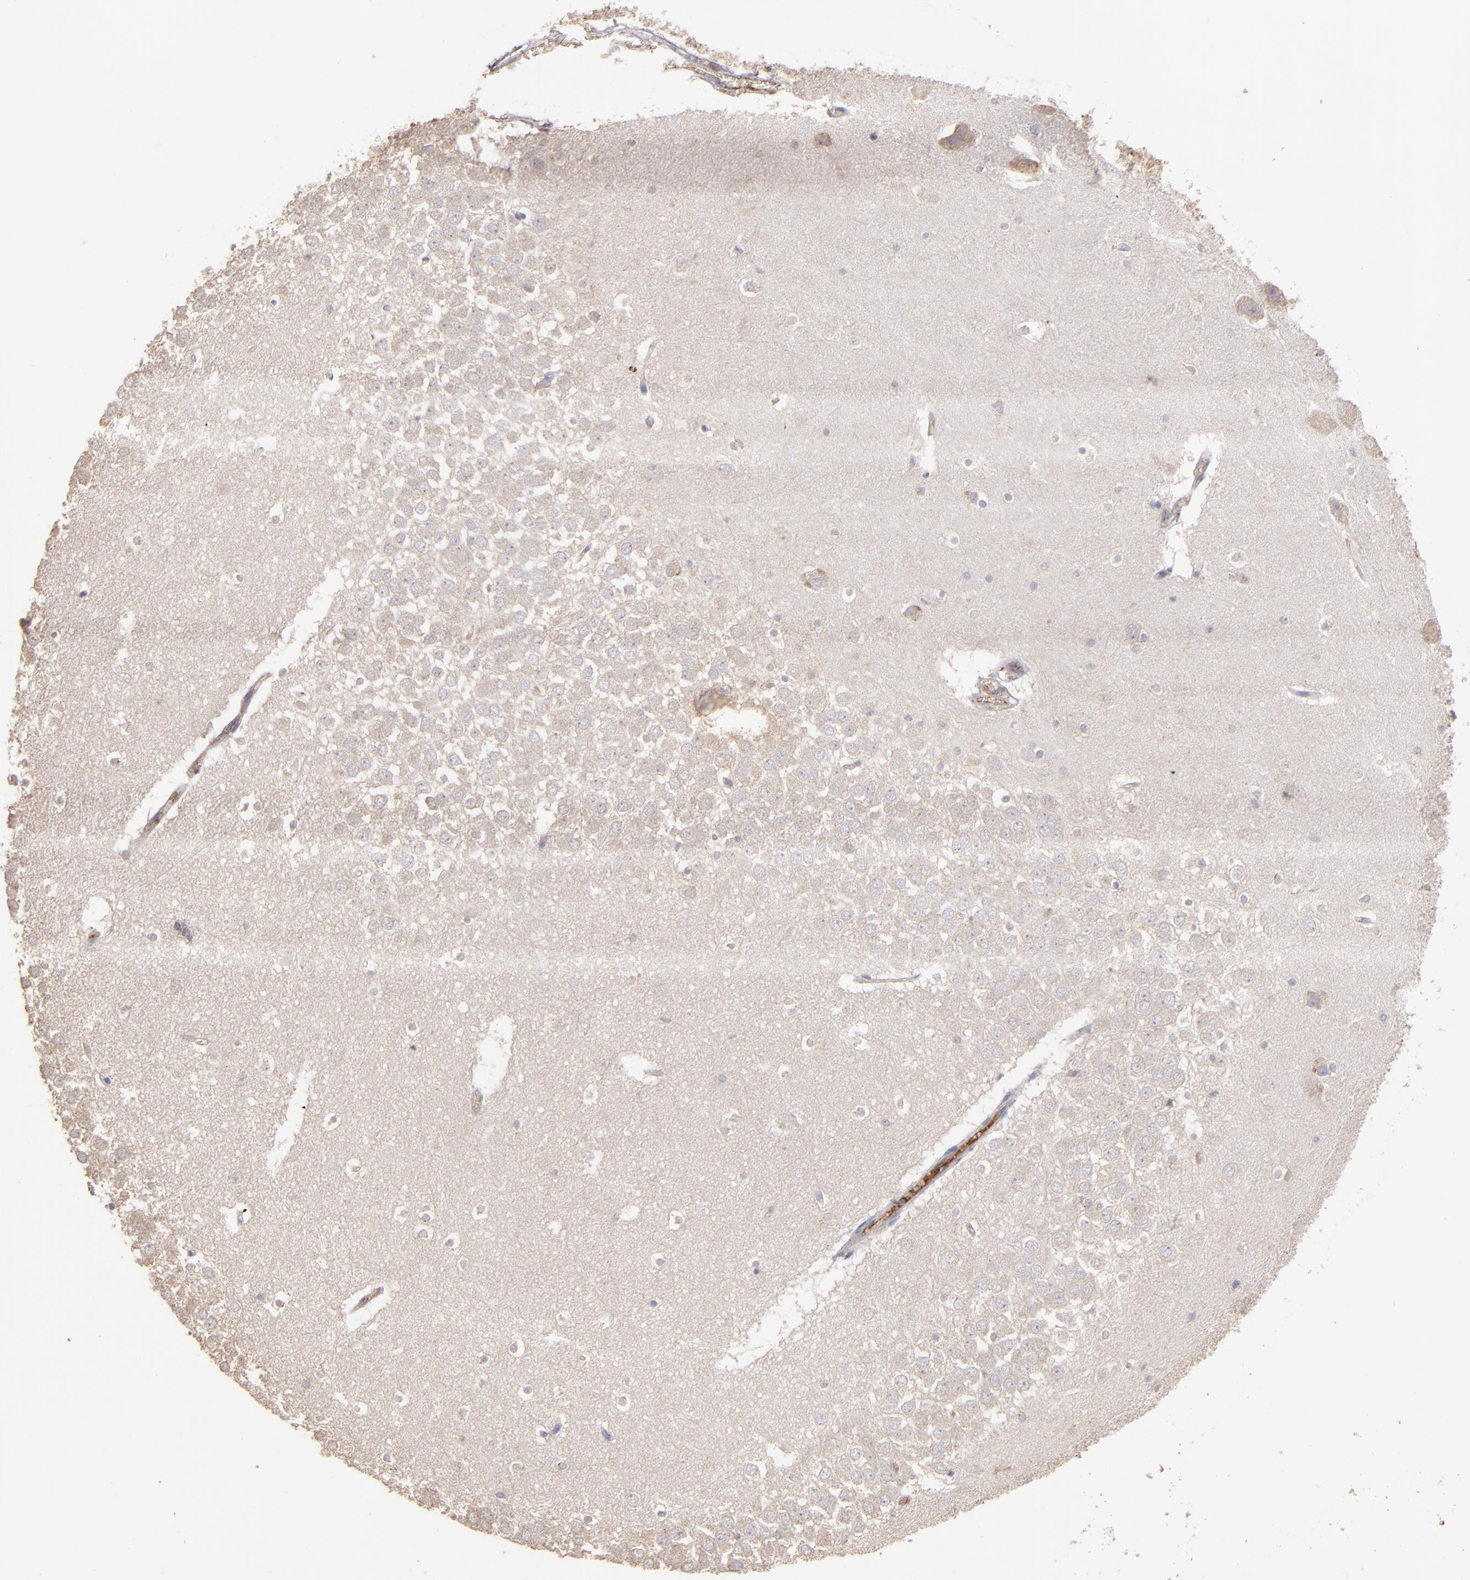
{"staining": {"intensity": "negative", "quantity": "none", "location": "none"}, "tissue": "hippocampus", "cell_type": "Glial cells", "image_type": "normal", "snomed": [{"axis": "morphology", "description": "Normal tissue, NOS"}, {"axis": "topography", "description": "Hippocampus"}], "caption": "DAB (3,3'-diaminobenzidine) immunohistochemical staining of unremarkable human hippocampus exhibits no significant positivity in glial cells.", "gene": "NFKBIE", "patient": {"sex": "male", "age": 45}}